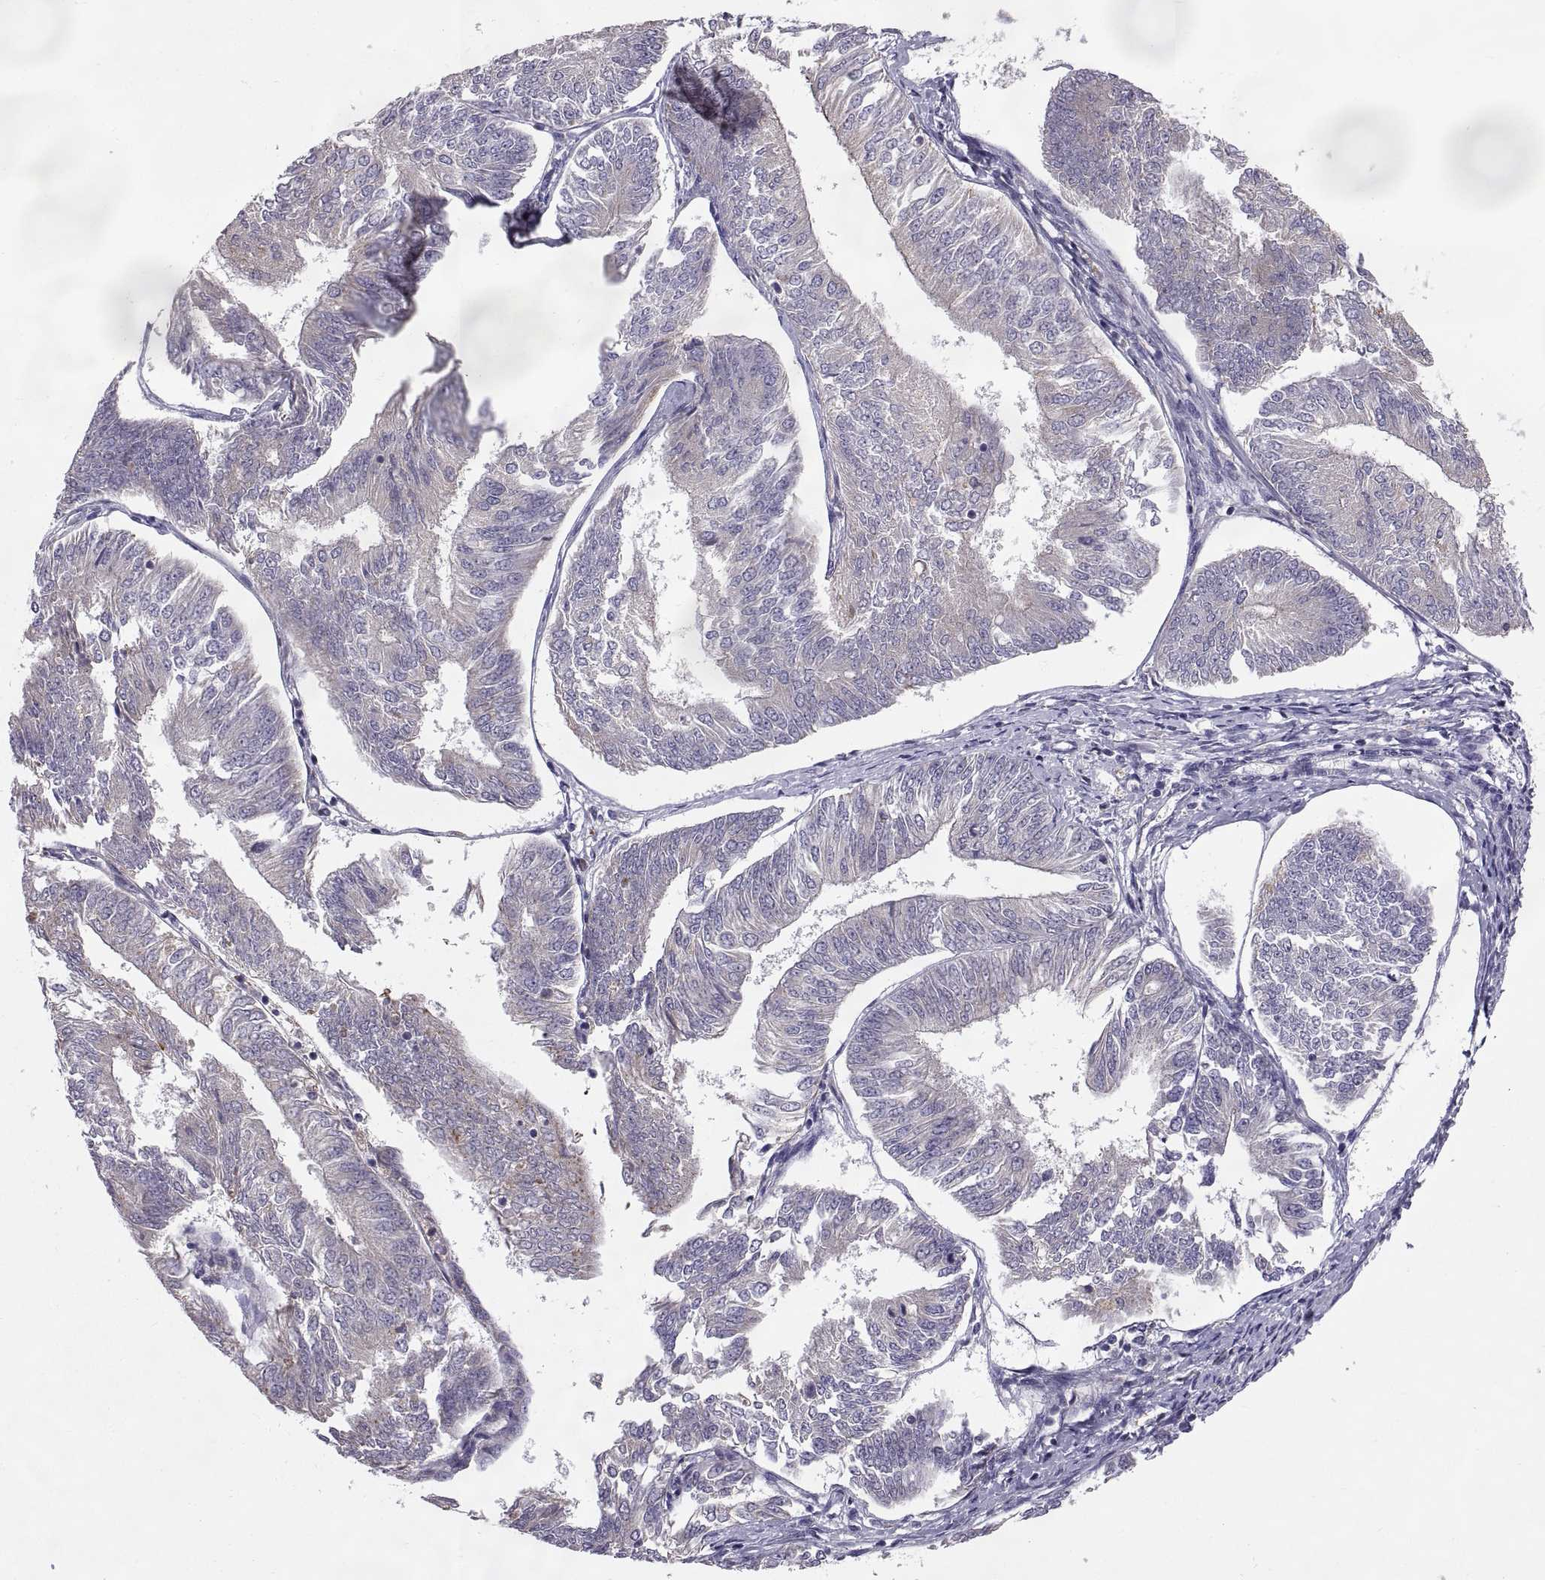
{"staining": {"intensity": "negative", "quantity": "none", "location": "none"}, "tissue": "endometrial cancer", "cell_type": "Tumor cells", "image_type": "cancer", "snomed": [{"axis": "morphology", "description": "Adenocarcinoma, NOS"}, {"axis": "topography", "description": "Endometrium"}], "caption": "IHC micrograph of endometrial cancer (adenocarcinoma) stained for a protein (brown), which reveals no staining in tumor cells.", "gene": "ARSL", "patient": {"sex": "female", "age": 58}}